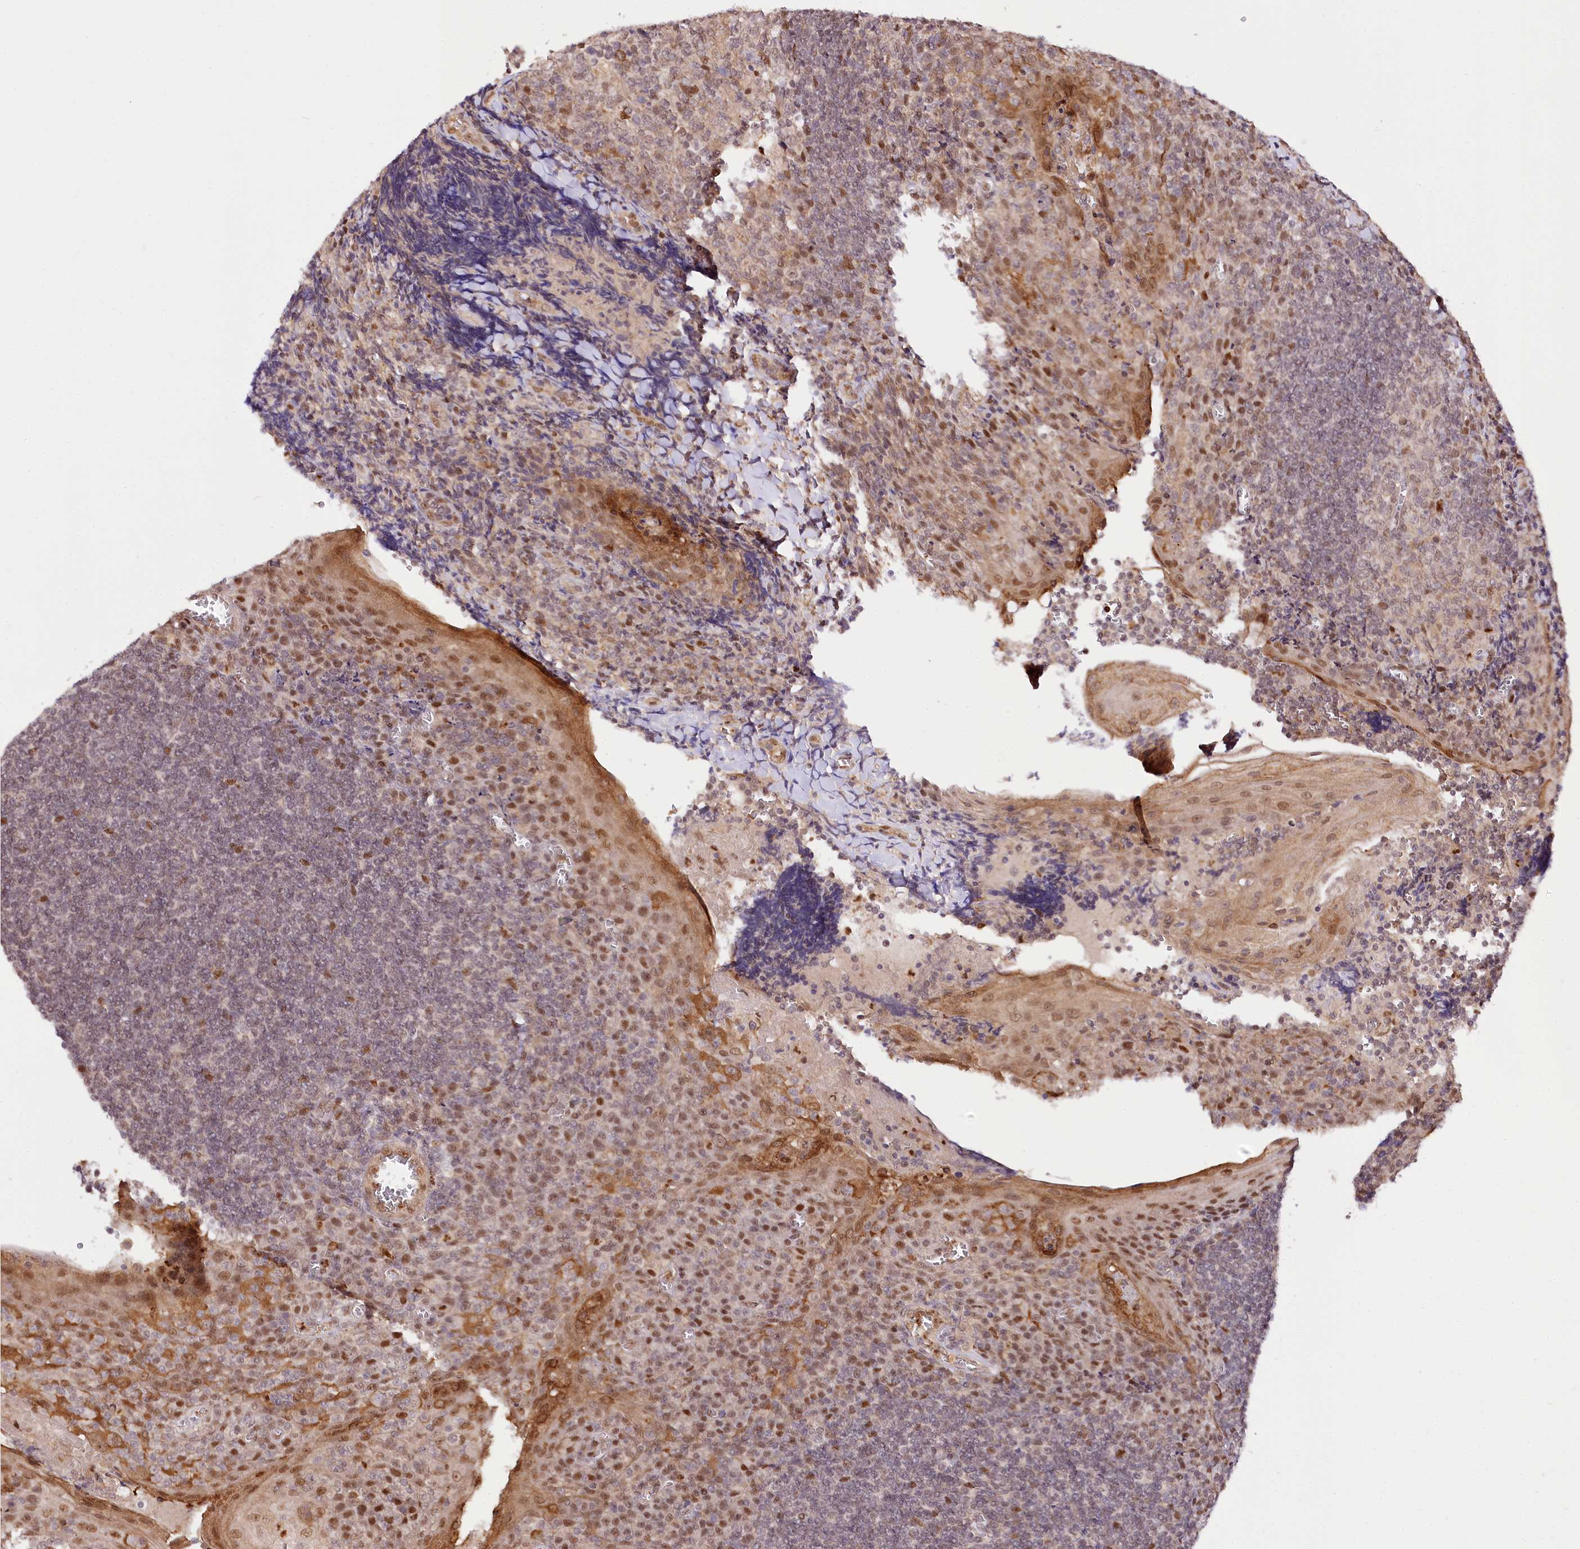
{"staining": {"intensity": "moderate", "quantity": "<25%", "location": "cytoplasmic/membranous"}, "tissue": "tonsil", "cell_type": "Germinal center cells", "image_type": "normal", "snomed": [{"axis": "morphology", "description": "Normal tissue, NOS"}, {"axis": "topography", "description": "Tonsil"}], "caption": "Benign tonsil displays moderate cytoplasmic/membranous expression in approximately <25% of germinal center cells, visualized by immunohistochemistry. (Stains: DAB in brown, nuclei in blue, Microscopy: brightfield microscopy at high magnification).", "gene": "GNL3L", "patient": {"sex": "male", "age": 27}}